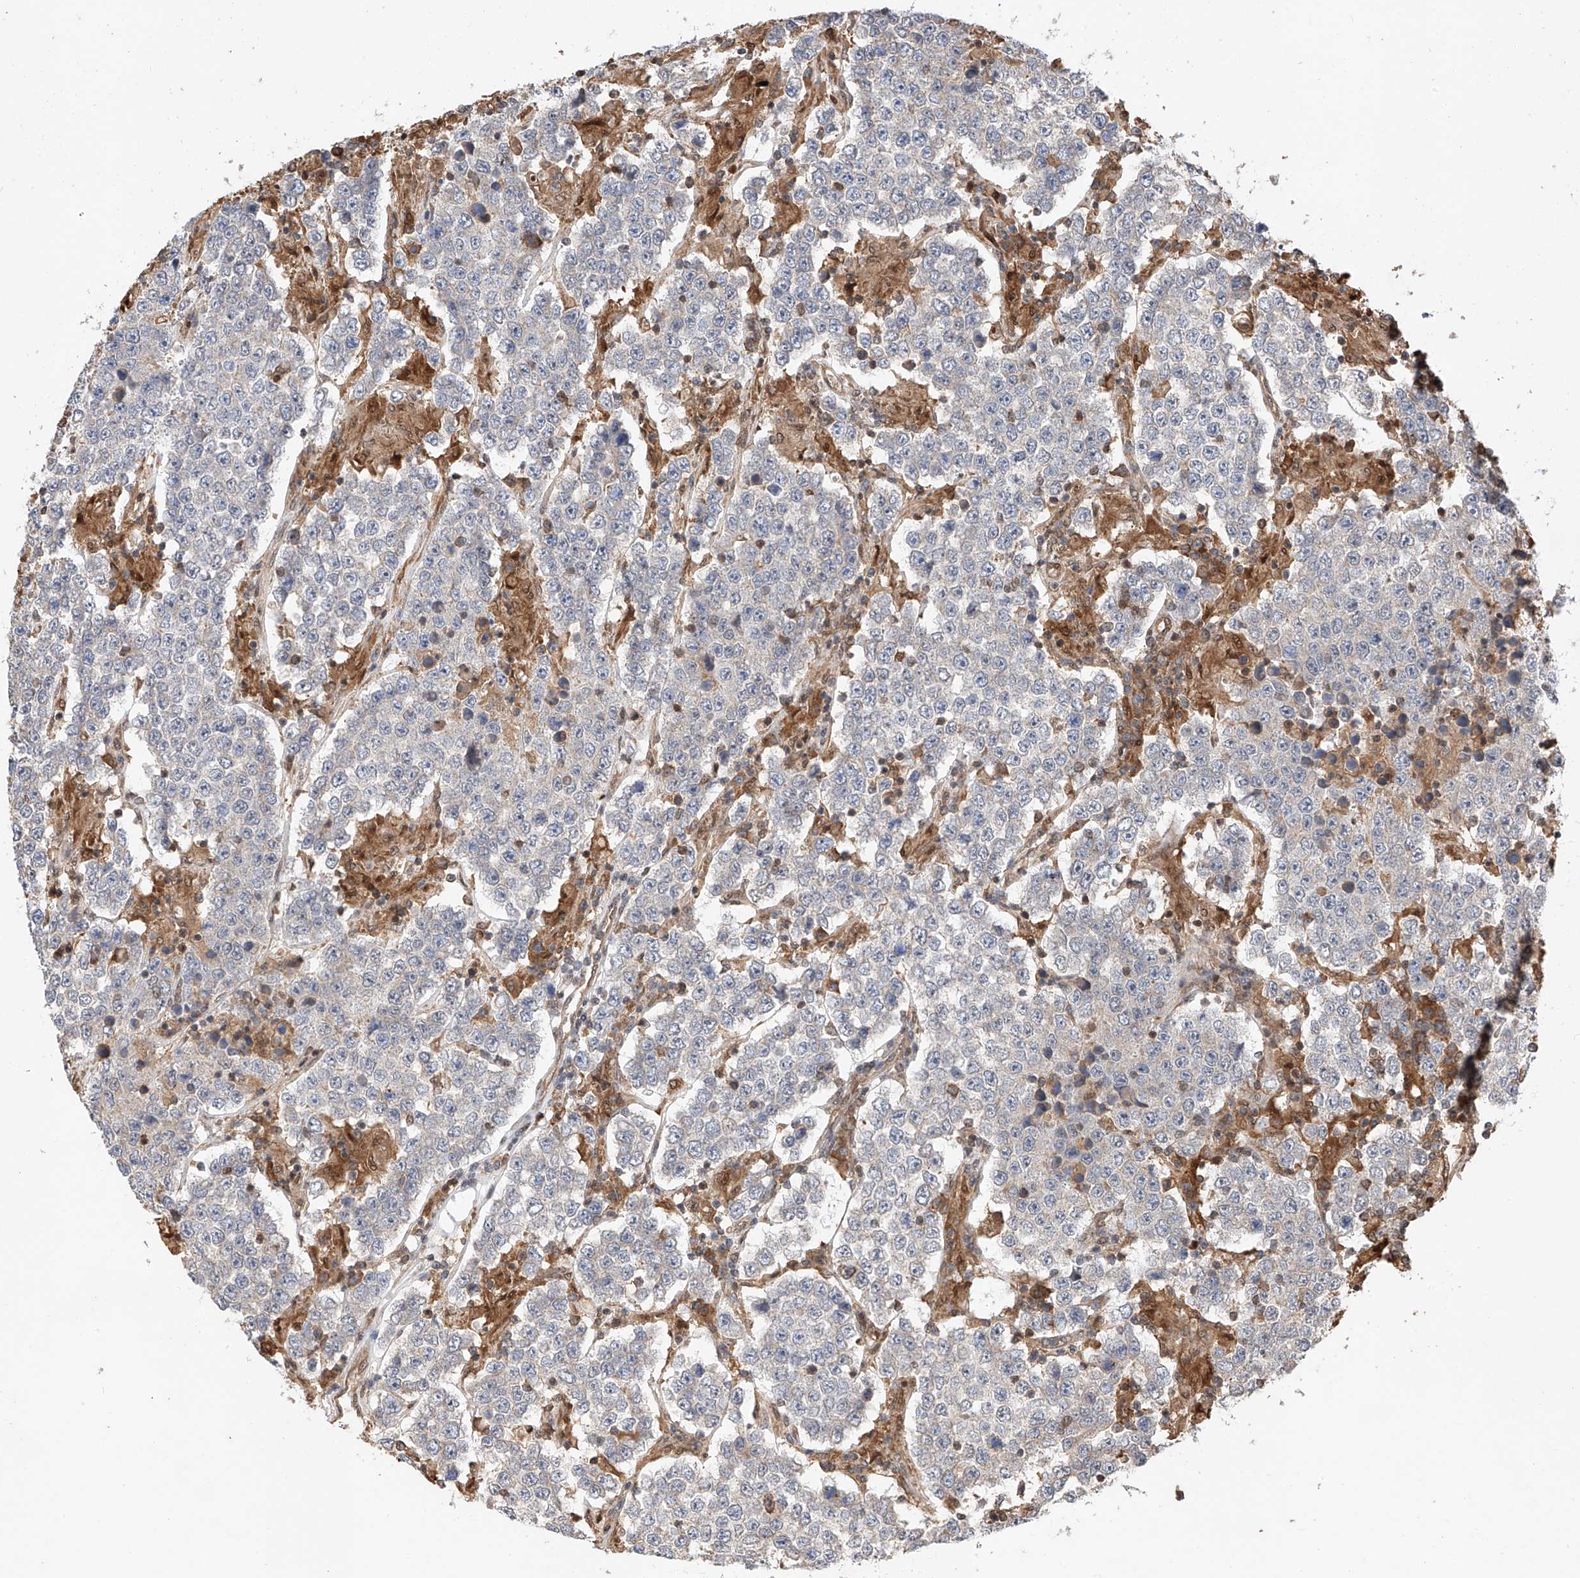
{"staining": {"intensity": "negative", "quantity": "none", "location": "none"}, "tissue": "testis cancer", "cell_type": "Tumor cells", "image_type": "cancer", "snomed": [{"axis": "morphology", "description": "Normal tissue, NOS"}, {"axis": "morphology", "description": "Urothelial carcinoma, High grade"}, {"axis": "morphology", "description": "Seminoma, NOS"}, {"axis": "morphology", "description": "Carcinoma, Embryonal, NOS"}, {"axis": "topography", "description": "Urinary bladder"}, {"axis": "topography", "description": "Testis"}], "caption": "High power microscopy histopathology image of an immunohistochemistry histopathology image of seminoma (testis), revealing no significant staining in tumor cells.", "gene": "RILPL2", "patient": {"sex": "male", "age": 41}}